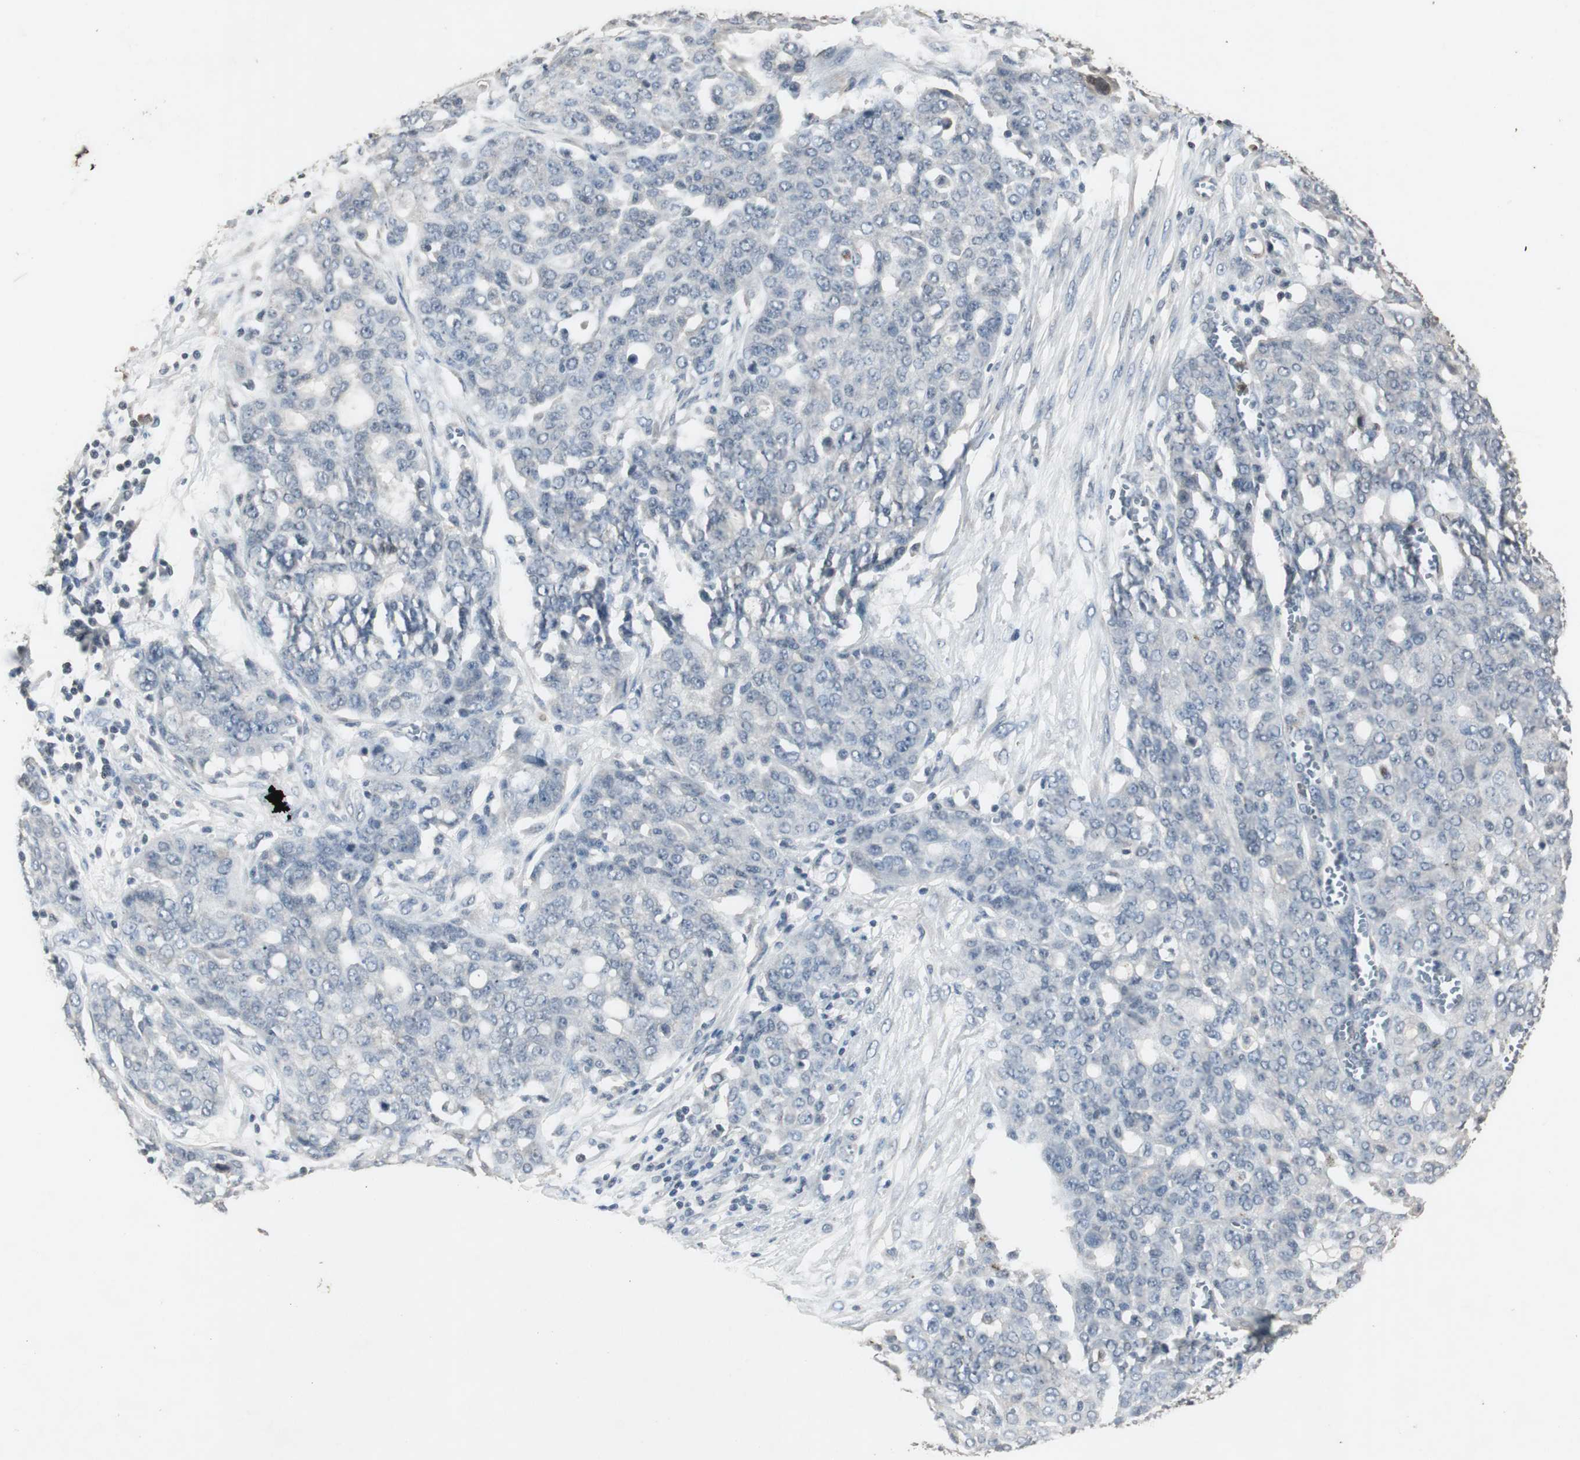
{"staining": {"intensity": "negative", "quantity": "none", "location": "none"}, "tissue": "ovarian cancer", "cell_type": "Tumor cells", "image_type": "cancer", "snomed": [{"axis": "morphology", "description": "Cystadenocarcinoma, serous, NOS"}, {"axis": "topography", "description": "Soft tissue"}, {"axis": "topography", "description": "Ovary"}], "caption": "This is an immunohistochemistry photomicrograph of ovarian serous cystadenocarcinoma. There is no positivity in tumor cells.", "gene": "ADNP2", "patient": {"sex": "female", "age": 57}}